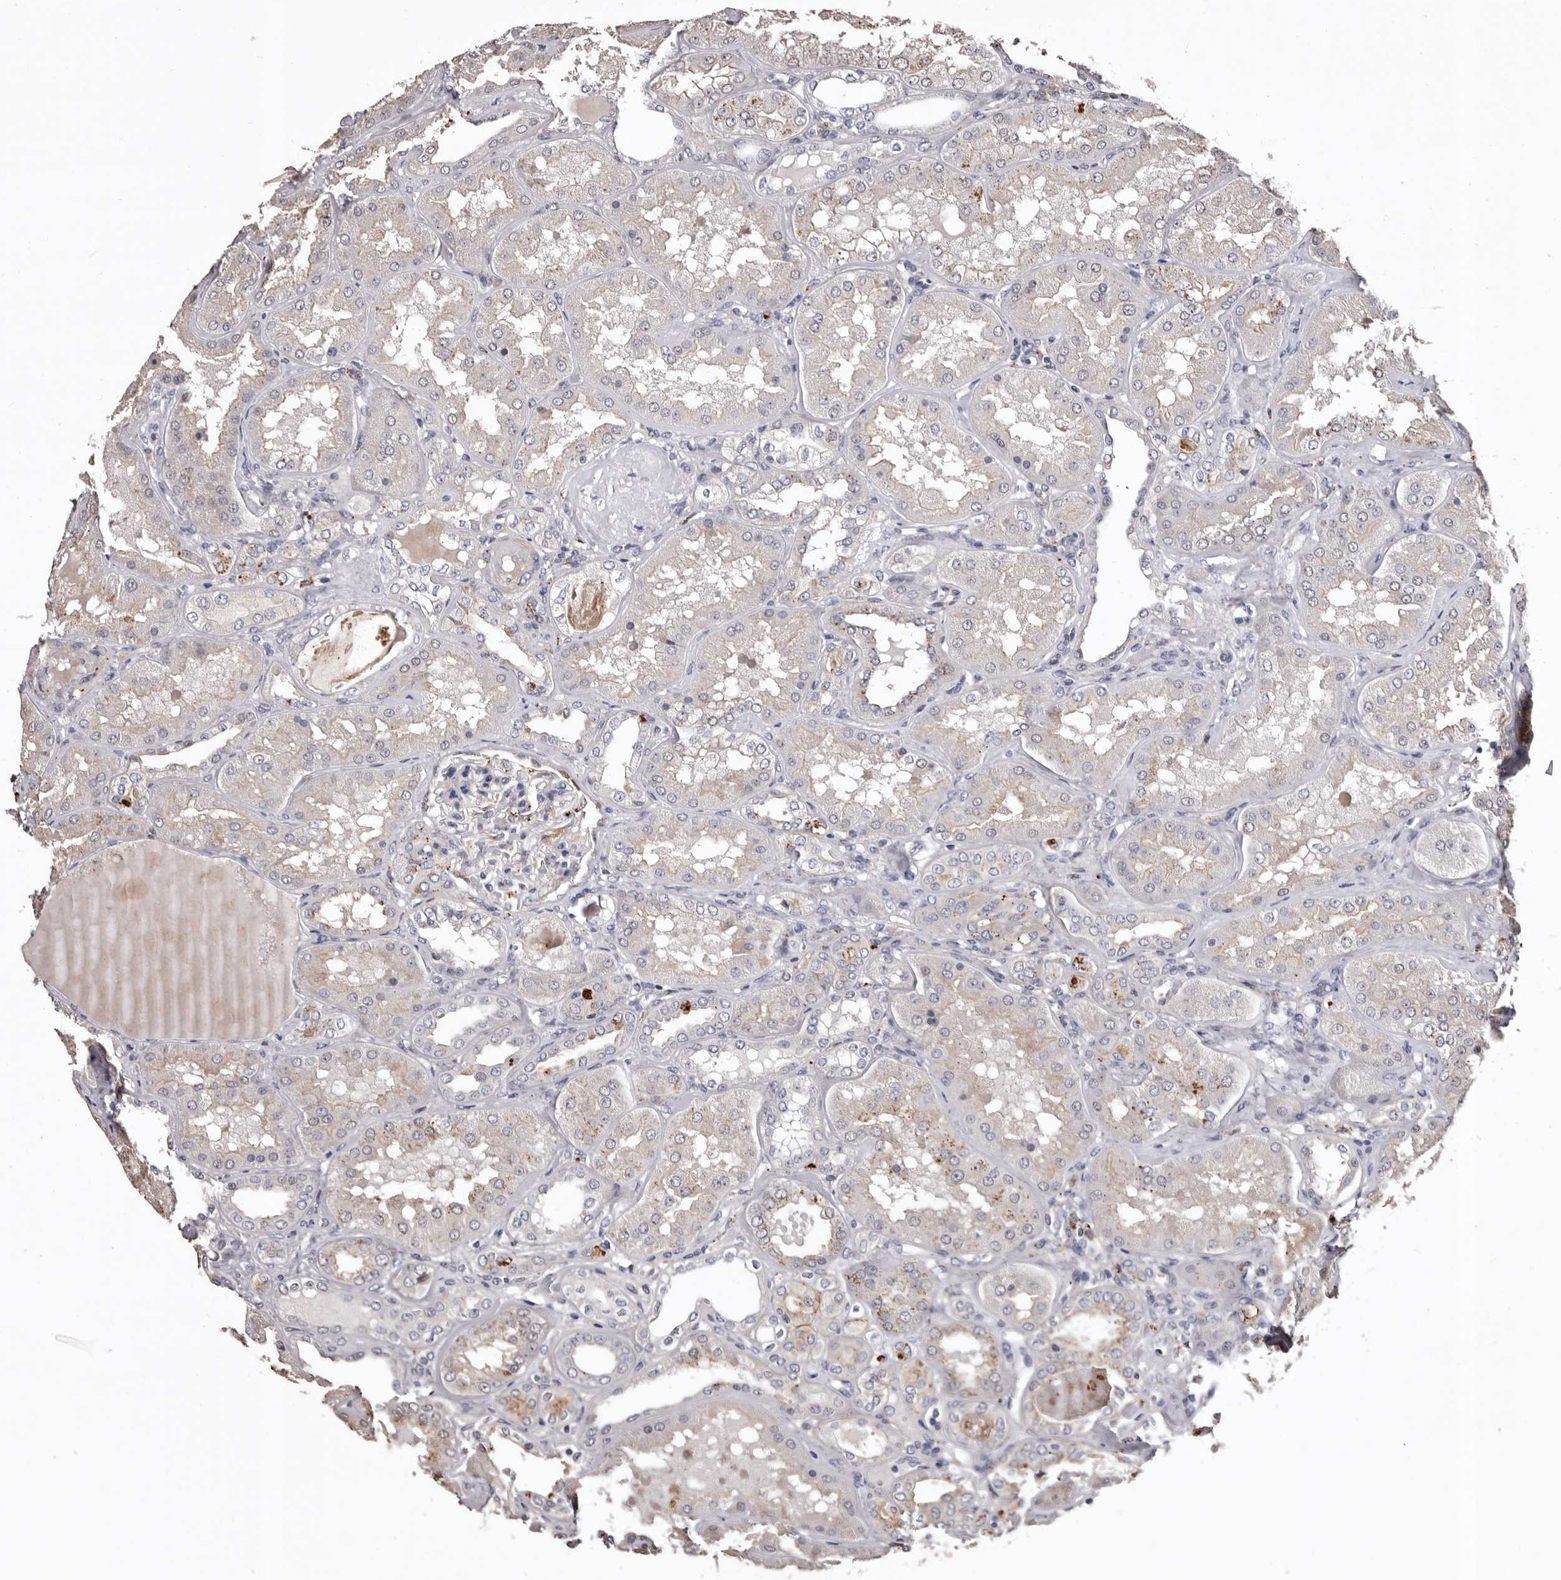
{"staining": {"intensity": "negative", "quantity": "none", "location": "none"}, "tissue": "kidney", "cell_type": "Cells in glomeruli", "image_type": "normal", "snomed": [{"axis": "morphology", "description": "Normal tissue, NOS"}, {"axis": "topography", "description": "Kidney"}], "caption": "This is a photomicrograph of IHC staining of benign kidney, which shows no expression in cells in glomeruli.", "gene": "SLC10A4", "patient": {"sex": "female", "age": 56}}